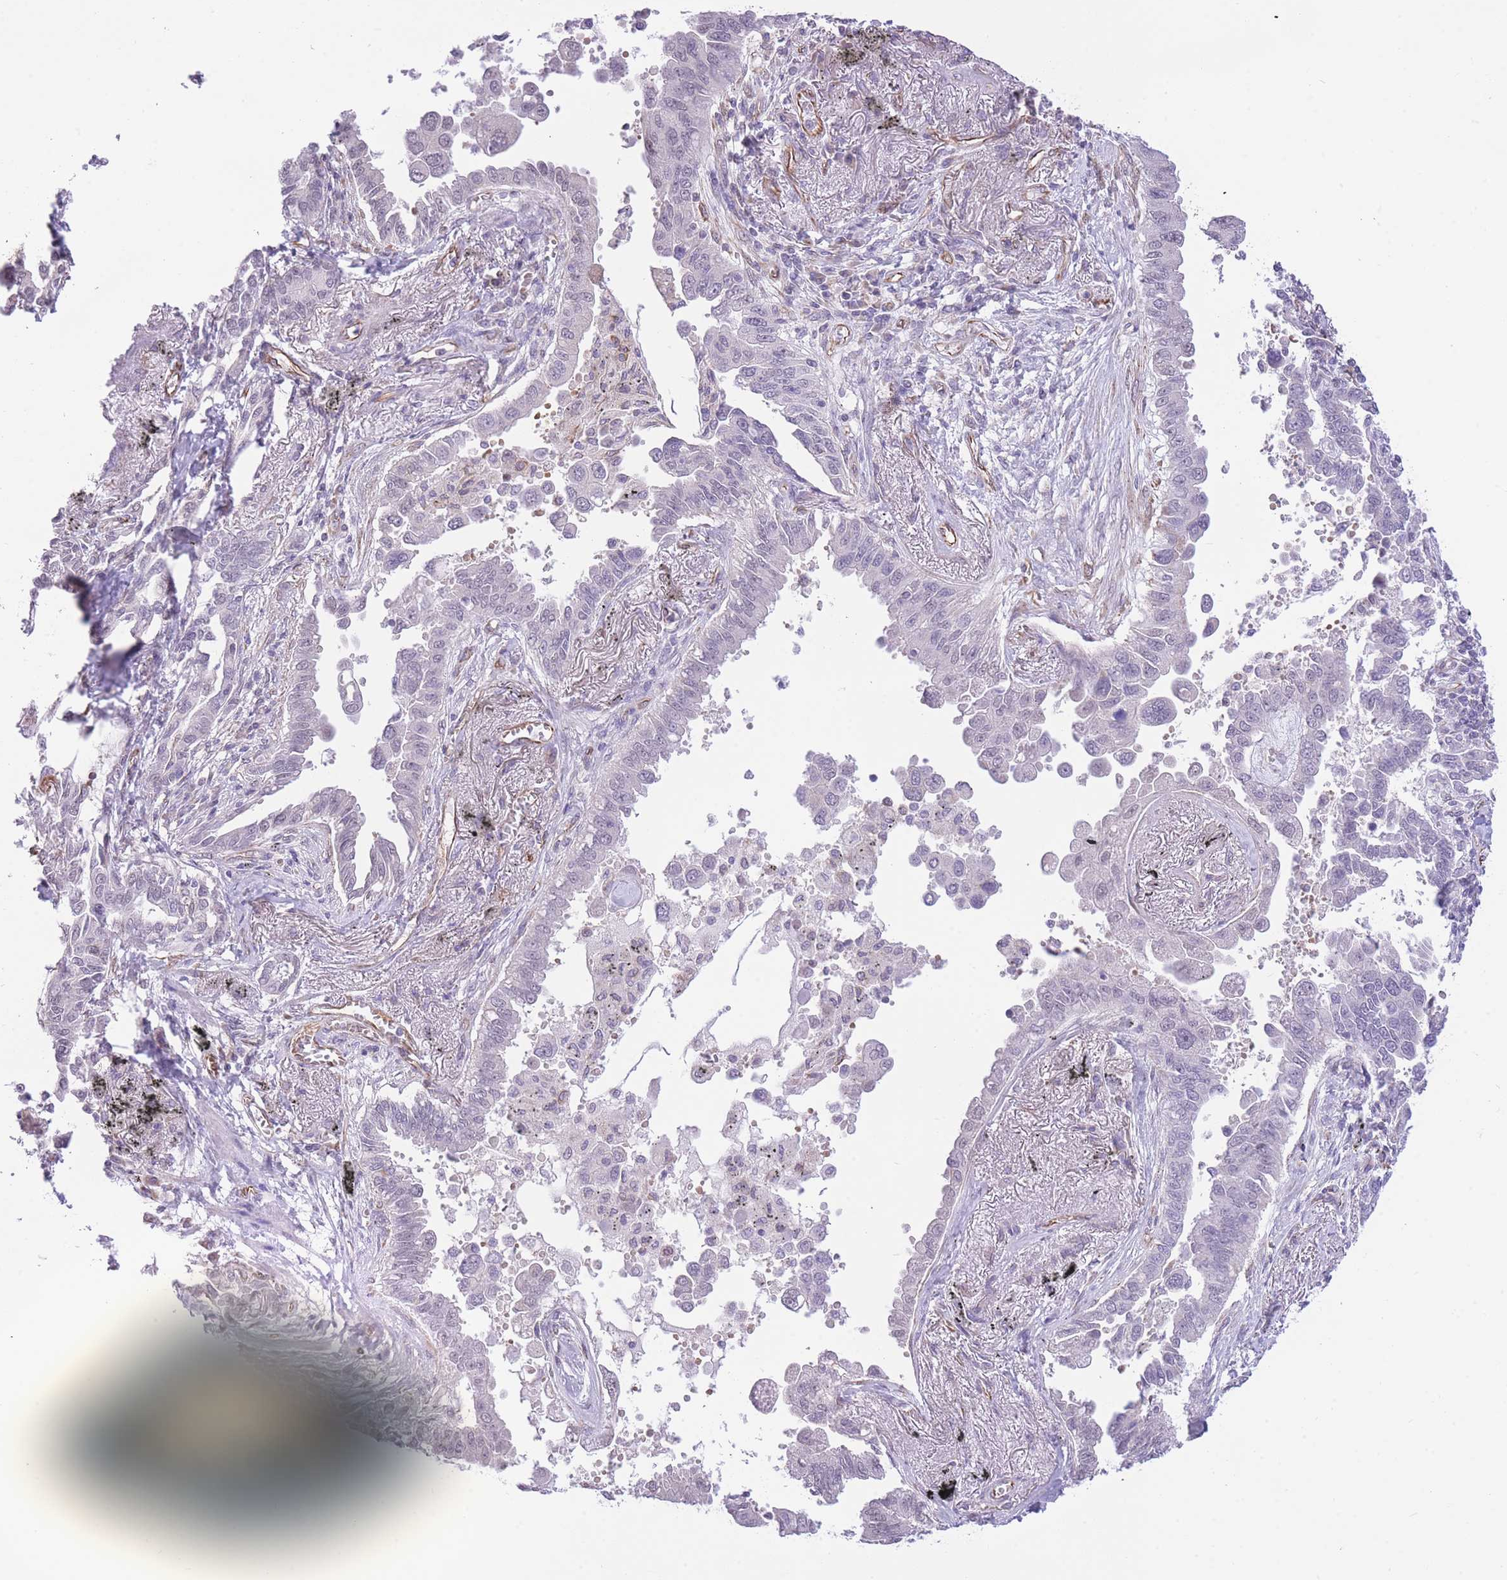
{"staining": {"intensity": "negative", "quantity": "none", "location": "none"}, "tissue": "lung cancer", "cell_type": "Tumor cells", "image_type": "cancer", "snomed": [{"axis": "morphology", "description": "Adenocarcinoma, NOS"}, {"axis": "topography", "description": "Lung"}], "caption": "Immunohistochemical staining of human lung cancer (adenocarcinoma) demonstrates no significant staining in tumor cells.", "gene": "PSG8", "patient": {"sex": "male", "age": 67}}